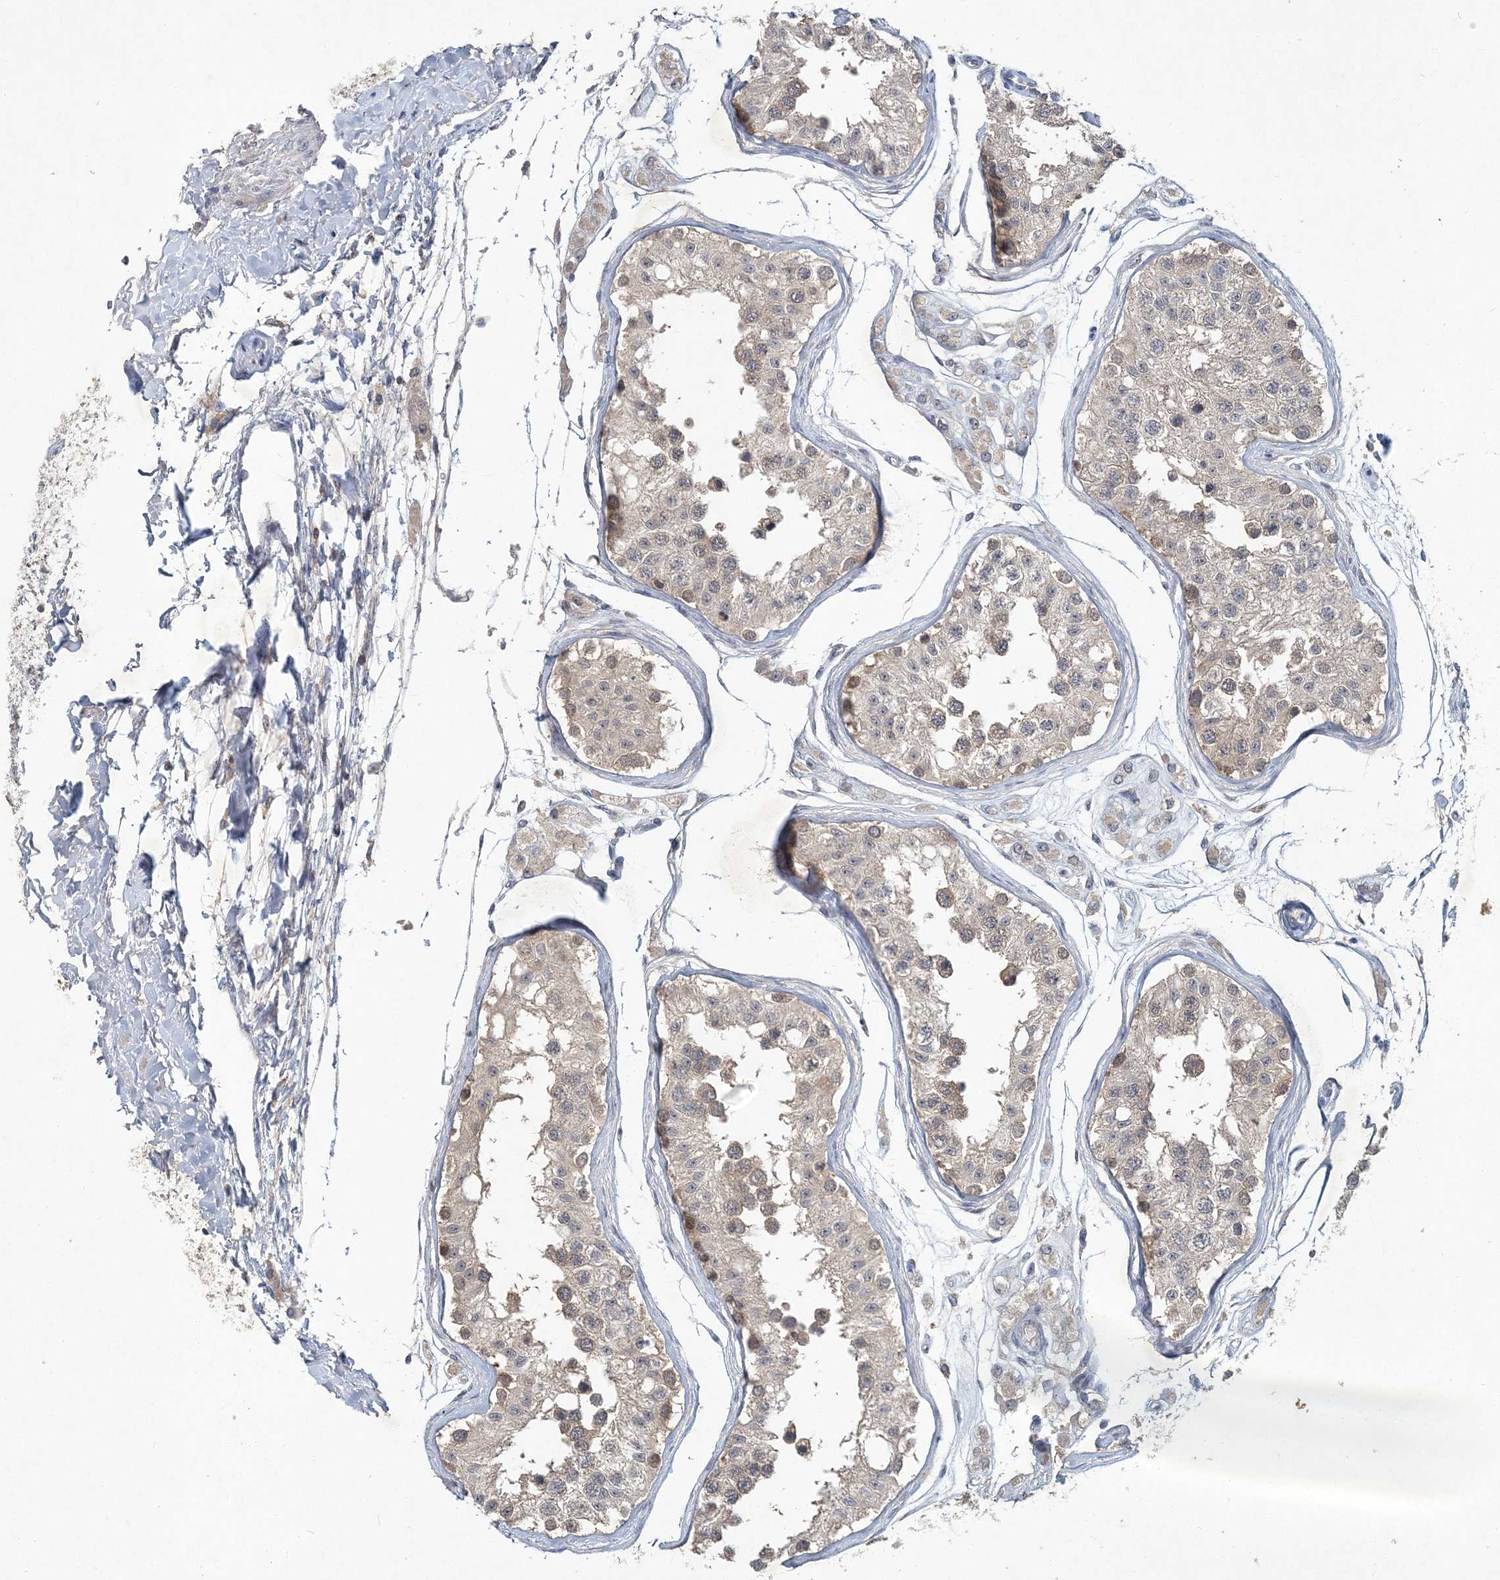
{"staining": {"intensity": "moderate", "quantity": "25%-75%", "location": "cytoplasmic/membranous"}, "tissue": "testis", "cell_type": "Cells in seminiferous ducts", "image_type": "normal", "snomed": [{"axis": "morphology", "description": "Normal tissue, NOS"}, {"axis": "morphology", "description": "Adenocarcinoma, metastatic, NOS"}, {"axis": "topography", "description": "Testis"}], "caption": "Immunohistochemistry (IHC) of unremarkable human testis exhibits medium levels of moderate cytoplasmic/membranous expression in about 25%-75% of cells in seminiferous ducts. The protein is shown in brown color, while the nuclei are stained blue.", "gene": "RNF25", "patient": {"sex": "male", "age": 26}}